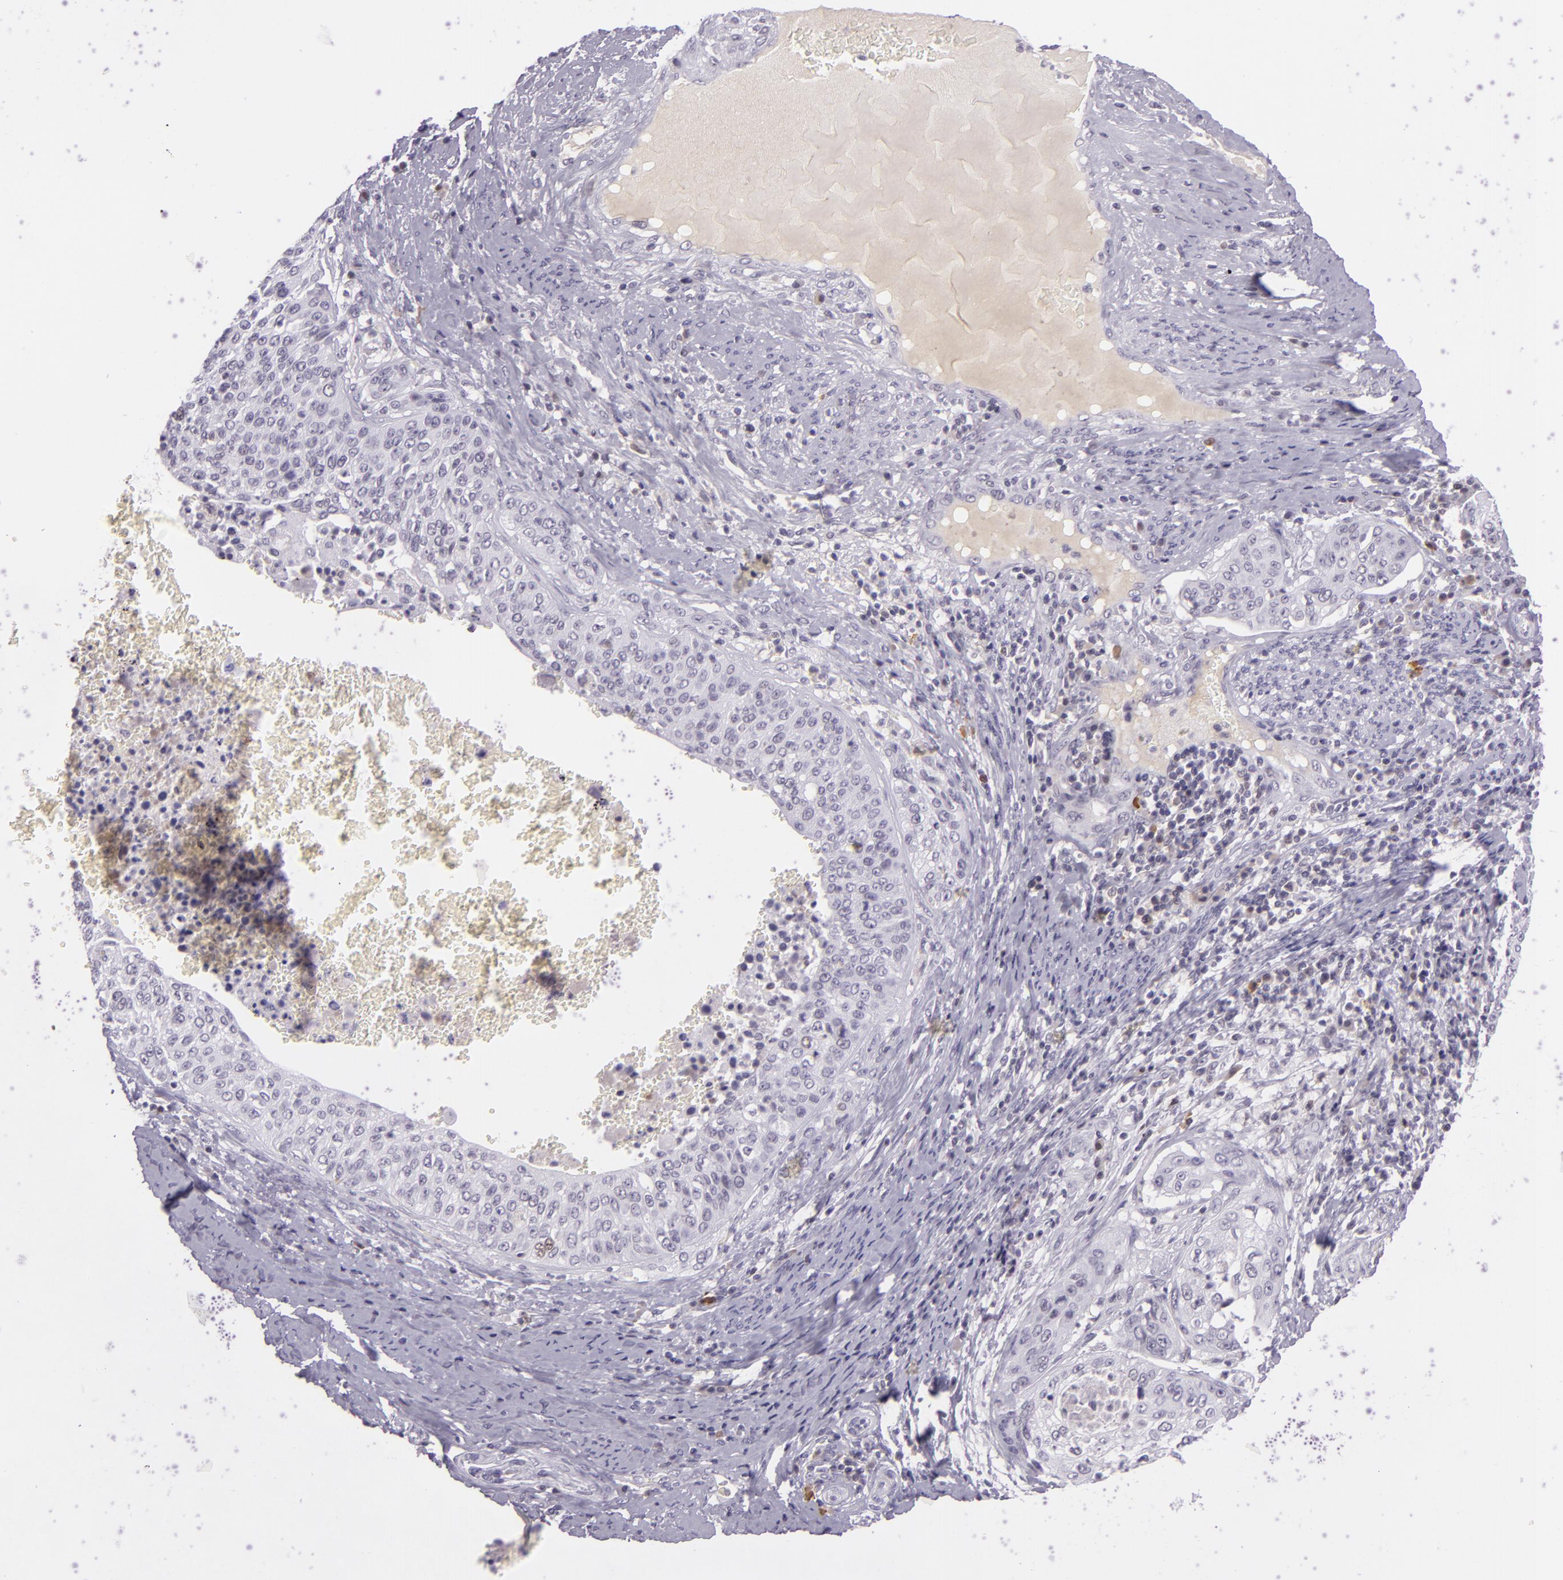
{"staining": {"intensity": "negative", "quantity": "none", "location": "none"}, "tissue": "cervical cancer", "cell_type": "Tumor cells", "image_type": "cancer", "snomed": [{"axis": "morphology", "description": "Squamous cell carcinoma, NOS"}, {"axis": "topography", "description": "Cervix"}], "caption": "Immunohistochemical staining of human cervical squamous cell carcinoma shows no significant positivity in tumor cells.", "gene": "CHEK2", "patient": {"sex": "female", "age": 41}}